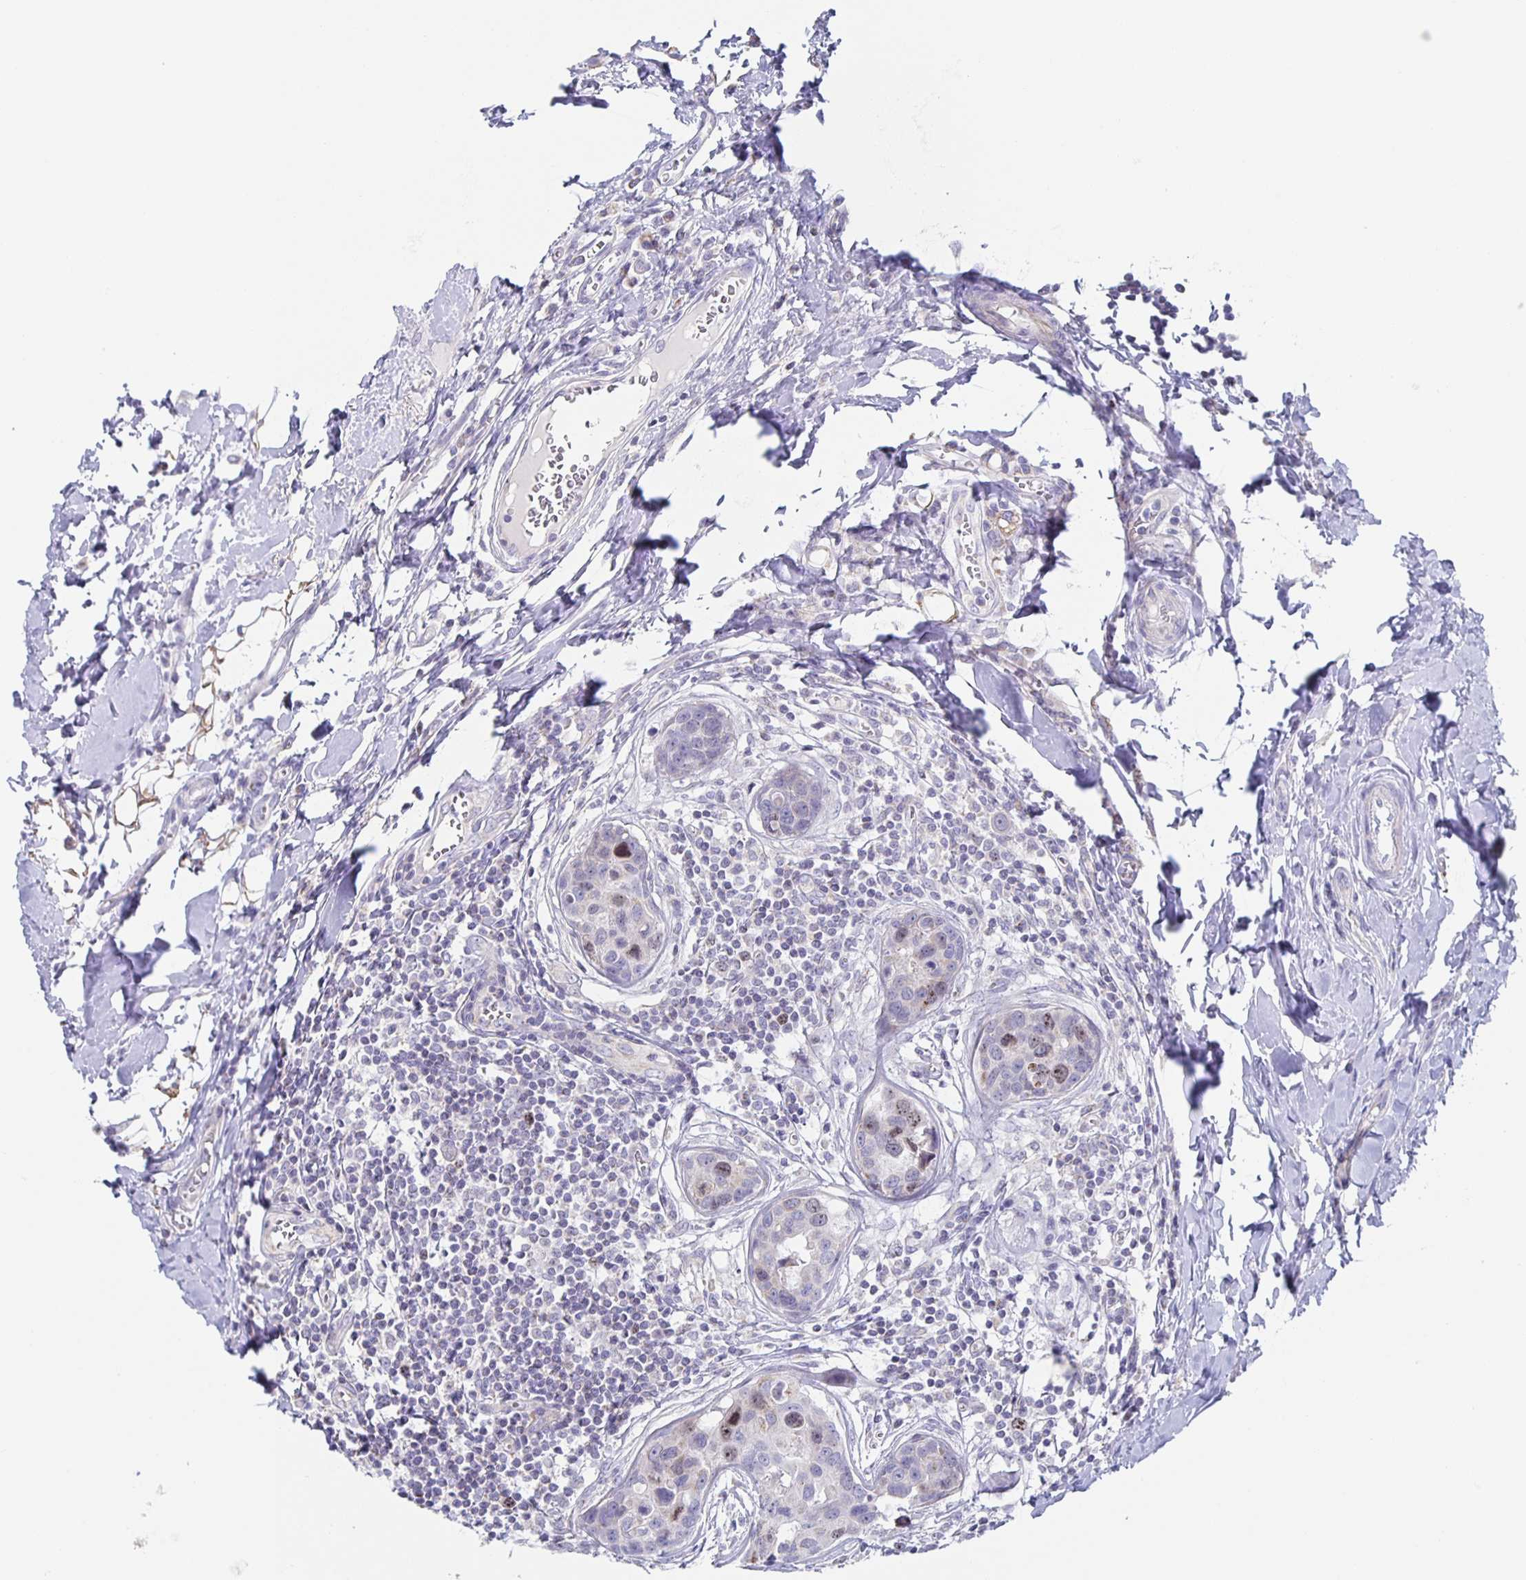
{"staining": {"intensity": "weak", "quantity": "<25%", "location": "nuclear"}, "tissue": "breast cancer", "cell_type": "Tumor cells", "image_type": "cancer", "snomed": [{"axis": "morphology", "description": "Duct carcinoma"}, {"axis": "topography", "description": "Breast"}], "caption": "The image displays no staining of tumor cells in breast intraductal carcinoma. The staining was performed using DAB to visualize the protein expression in brown, while the nuclei were stained in blue with hematoxylin (Magnification: 20x).", "gene": "CENPH", "patient": {"sex": "female", "age": 24}}